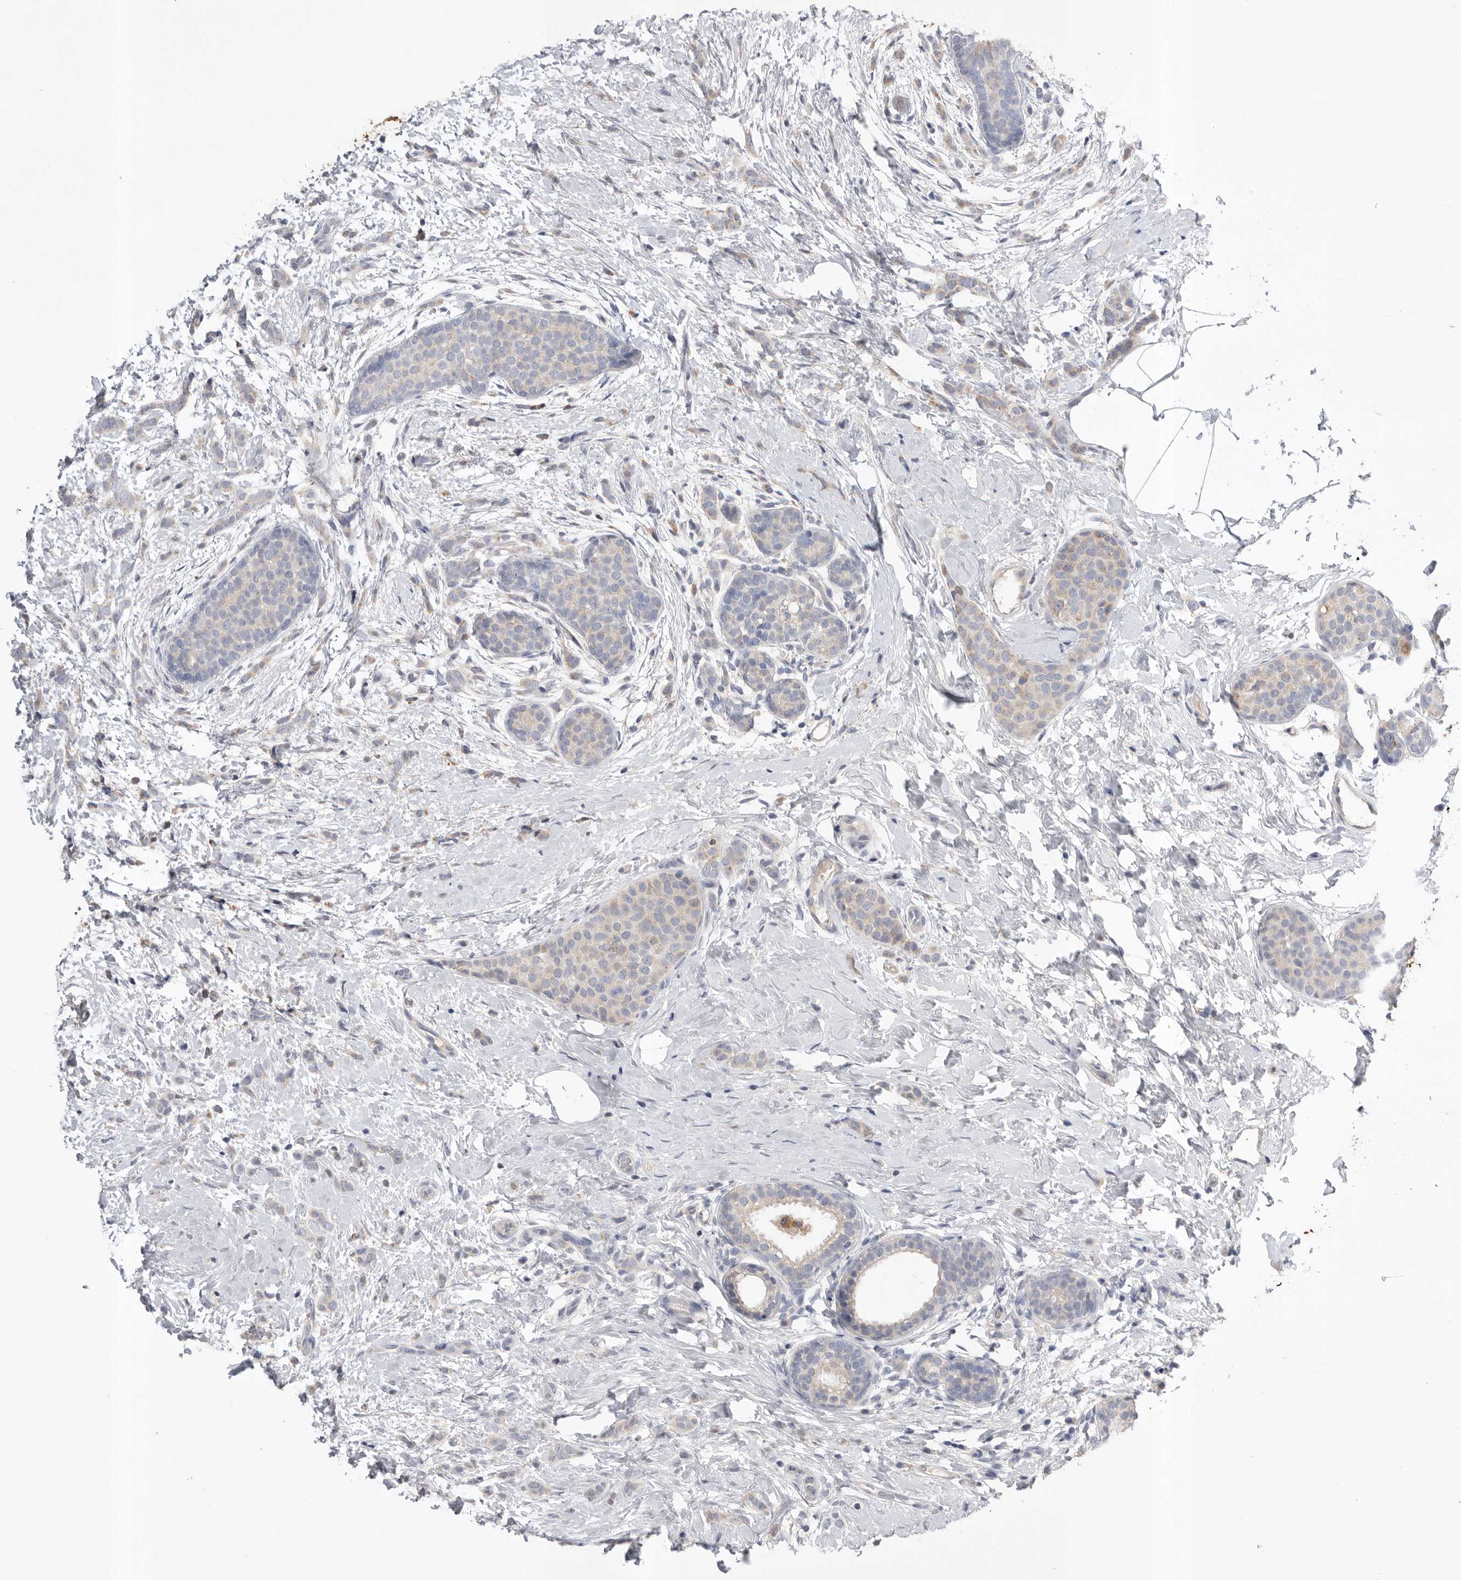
{"staining": {"intensity": "weak", "quantity": "<25%", "location": "cytoplasmic/membranous"}, "tissue": "breast cancer", "cell_type": "Tumor cells", "image_type": "cancer", "snomed": [{"axis": "morphology", "description": "Lobular carcinoma, in situ"}, {"axis": "morphology", "description": "Lobular carcinoma"}, {"axis": "topography", "description": "Breast"}], "caption": "IHC photomicrograph of neoplastic tissue: human breast cancer (lobular carcinoma in situ) stained with DAB reveals no significant protein expression in tumor cells.", "gene": "CCDC126", "patient": {"sex": "female", "age": 41}}